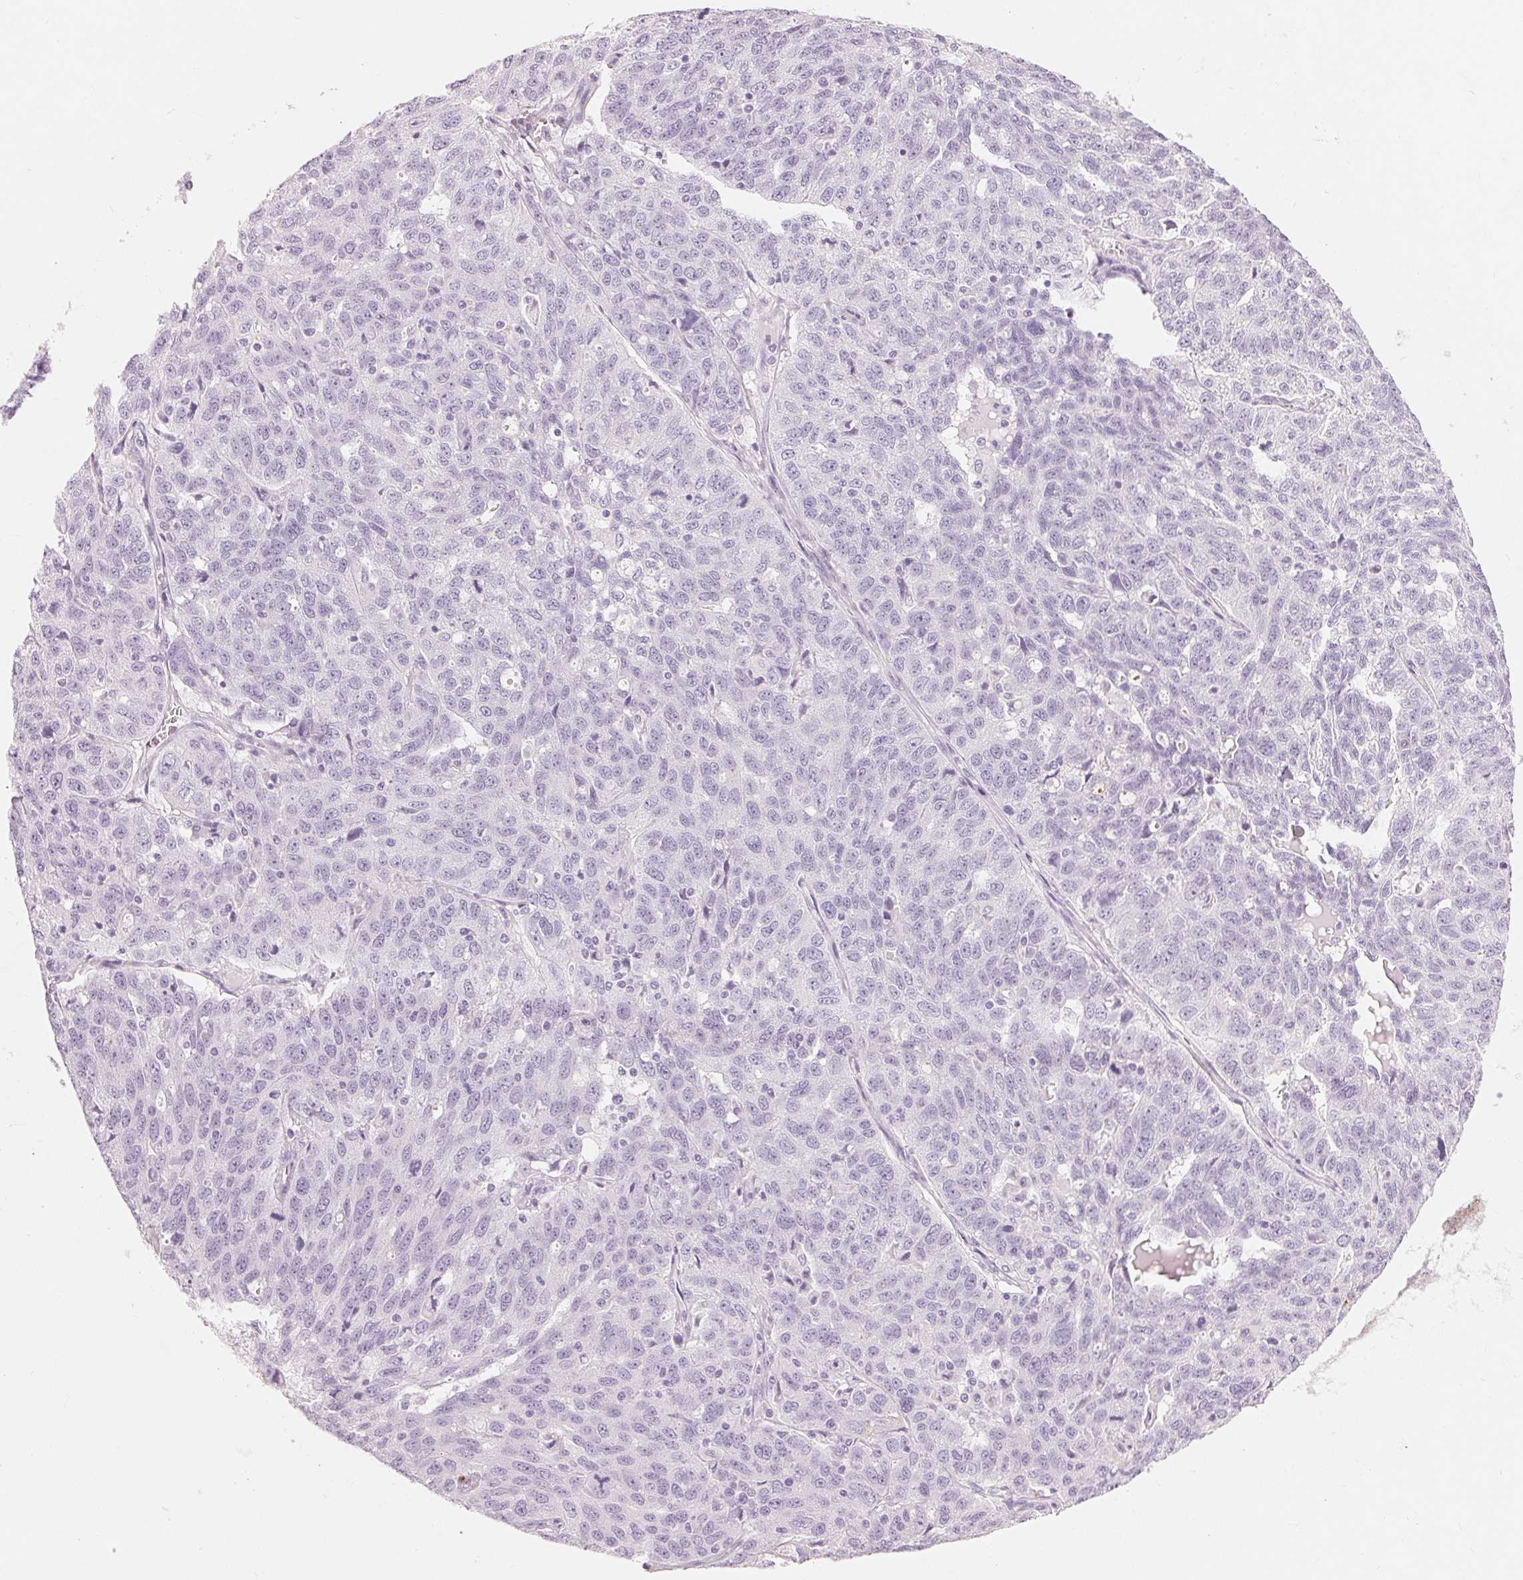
{"staining": {"intensity": "negative", "quantity": "none", "location": "none"}, "tissue": "ovarian cancer", "cell_type": "Tumor cells", "image_type": "cancer", "snomed": [{"axis": "morphology", "description": "Cystadenocarcinoma, serous, NOS"}, {"axis": "topography", "description": "Ovary"}], "caption": "Immunohistochemical staining of human ovarian cancer (serous cystadenocarcinoma) demonstrates no significant expression in tumor cells.", "gene": "KLK7", "patient": {"sex": "female", "age": 71}}